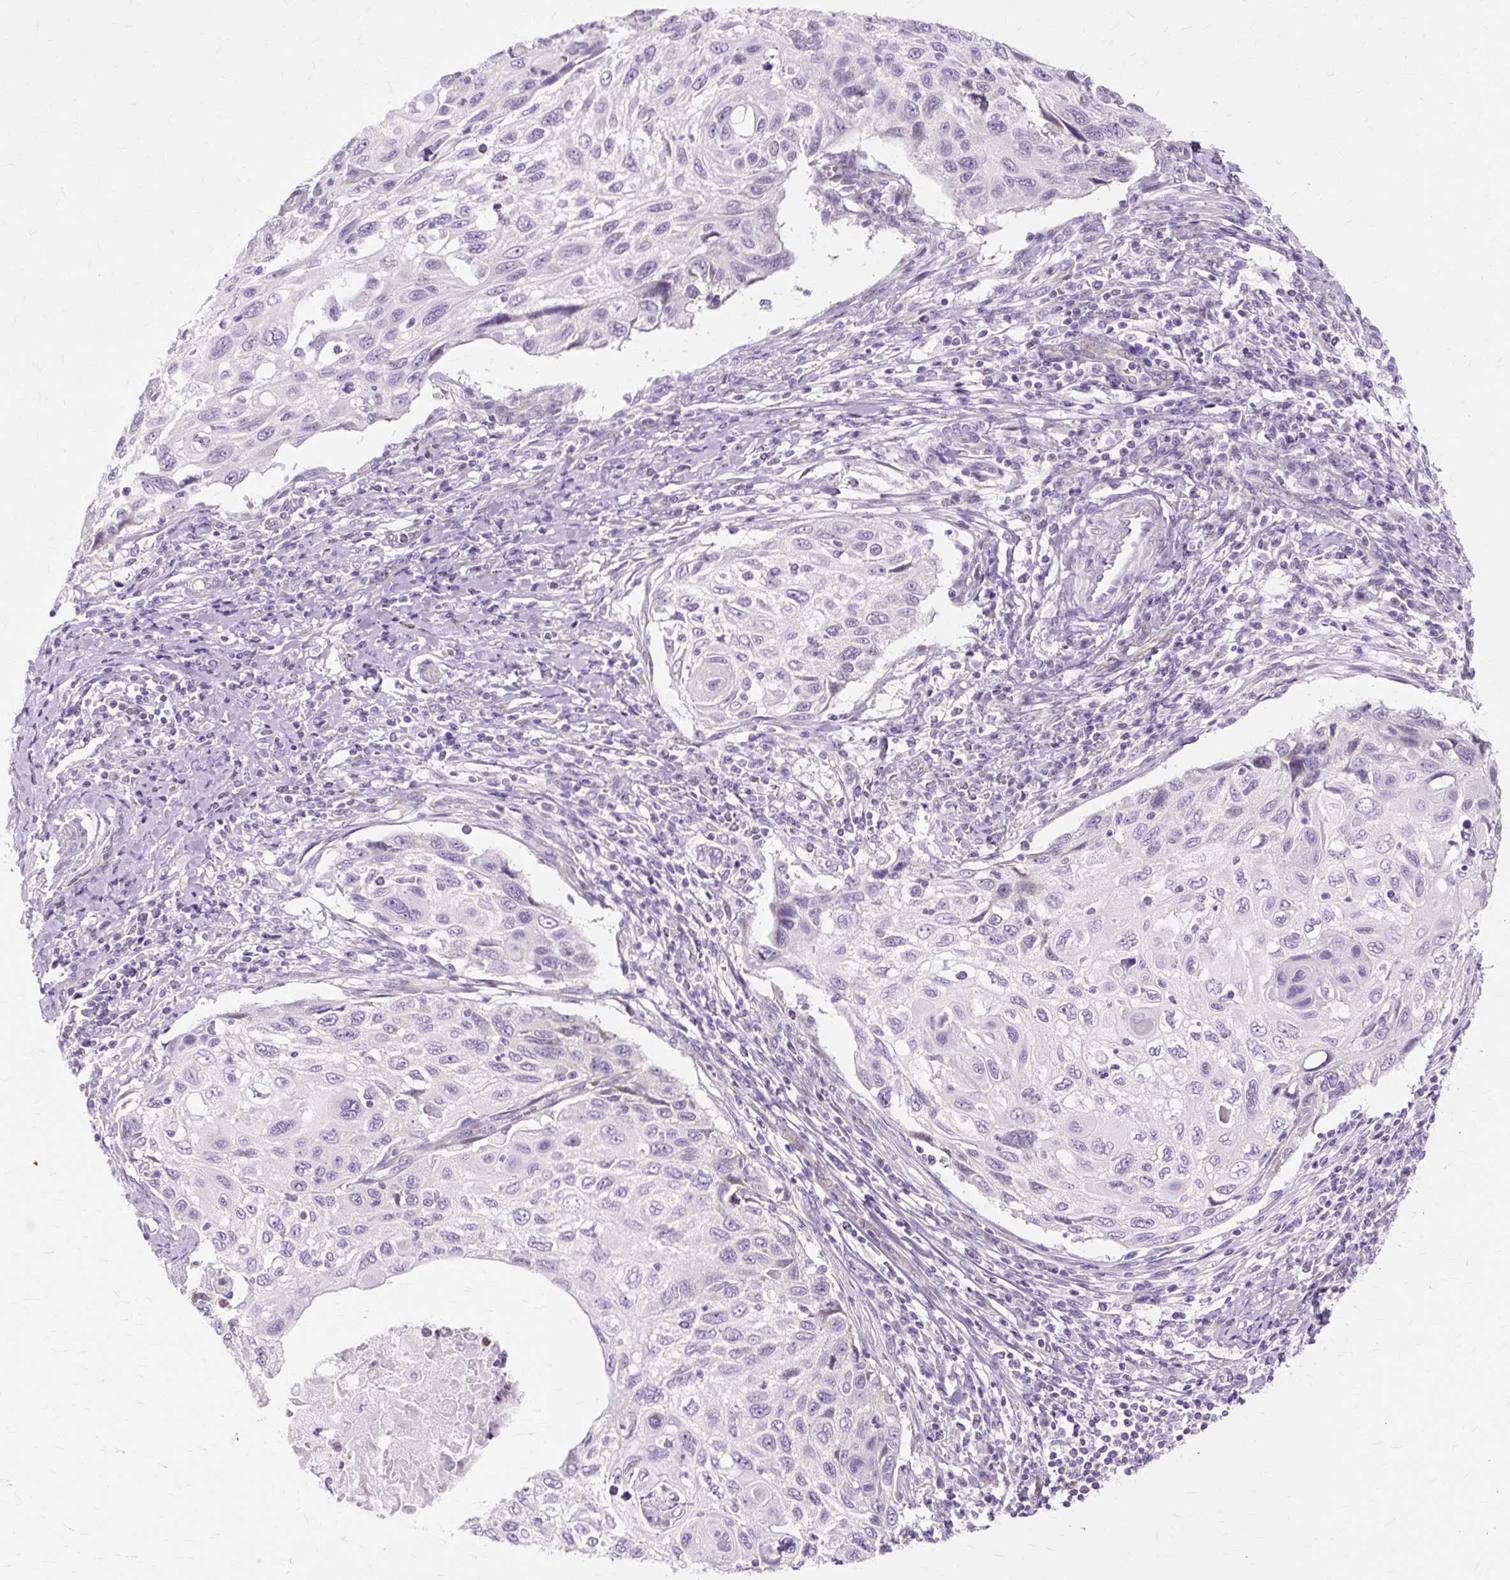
{"staining": {"intensity": "negative", "quantity": "none", "location": "none"}, "tissue": "cervical cancer", "cell_type": "Tumor cells", "image_type": "cancer", "snomed": [{"axis": "morphology", "description": "Squamous cell carcinoma, NOS"}, {"axis": "topography", "description": "Cervix"}], "caption": "Immunohistochemical staining of human cervical squamous cell carcinoma demonstrates no significant positivity in tumor cells. (Stains: DAB immunohistochemistry (IHC) with hematoxylin counter stain, Microscopy: brightfield microscopy at high magnification).", "gene": "ZNF35", "patient": {"sex": "female", "age": 70}}